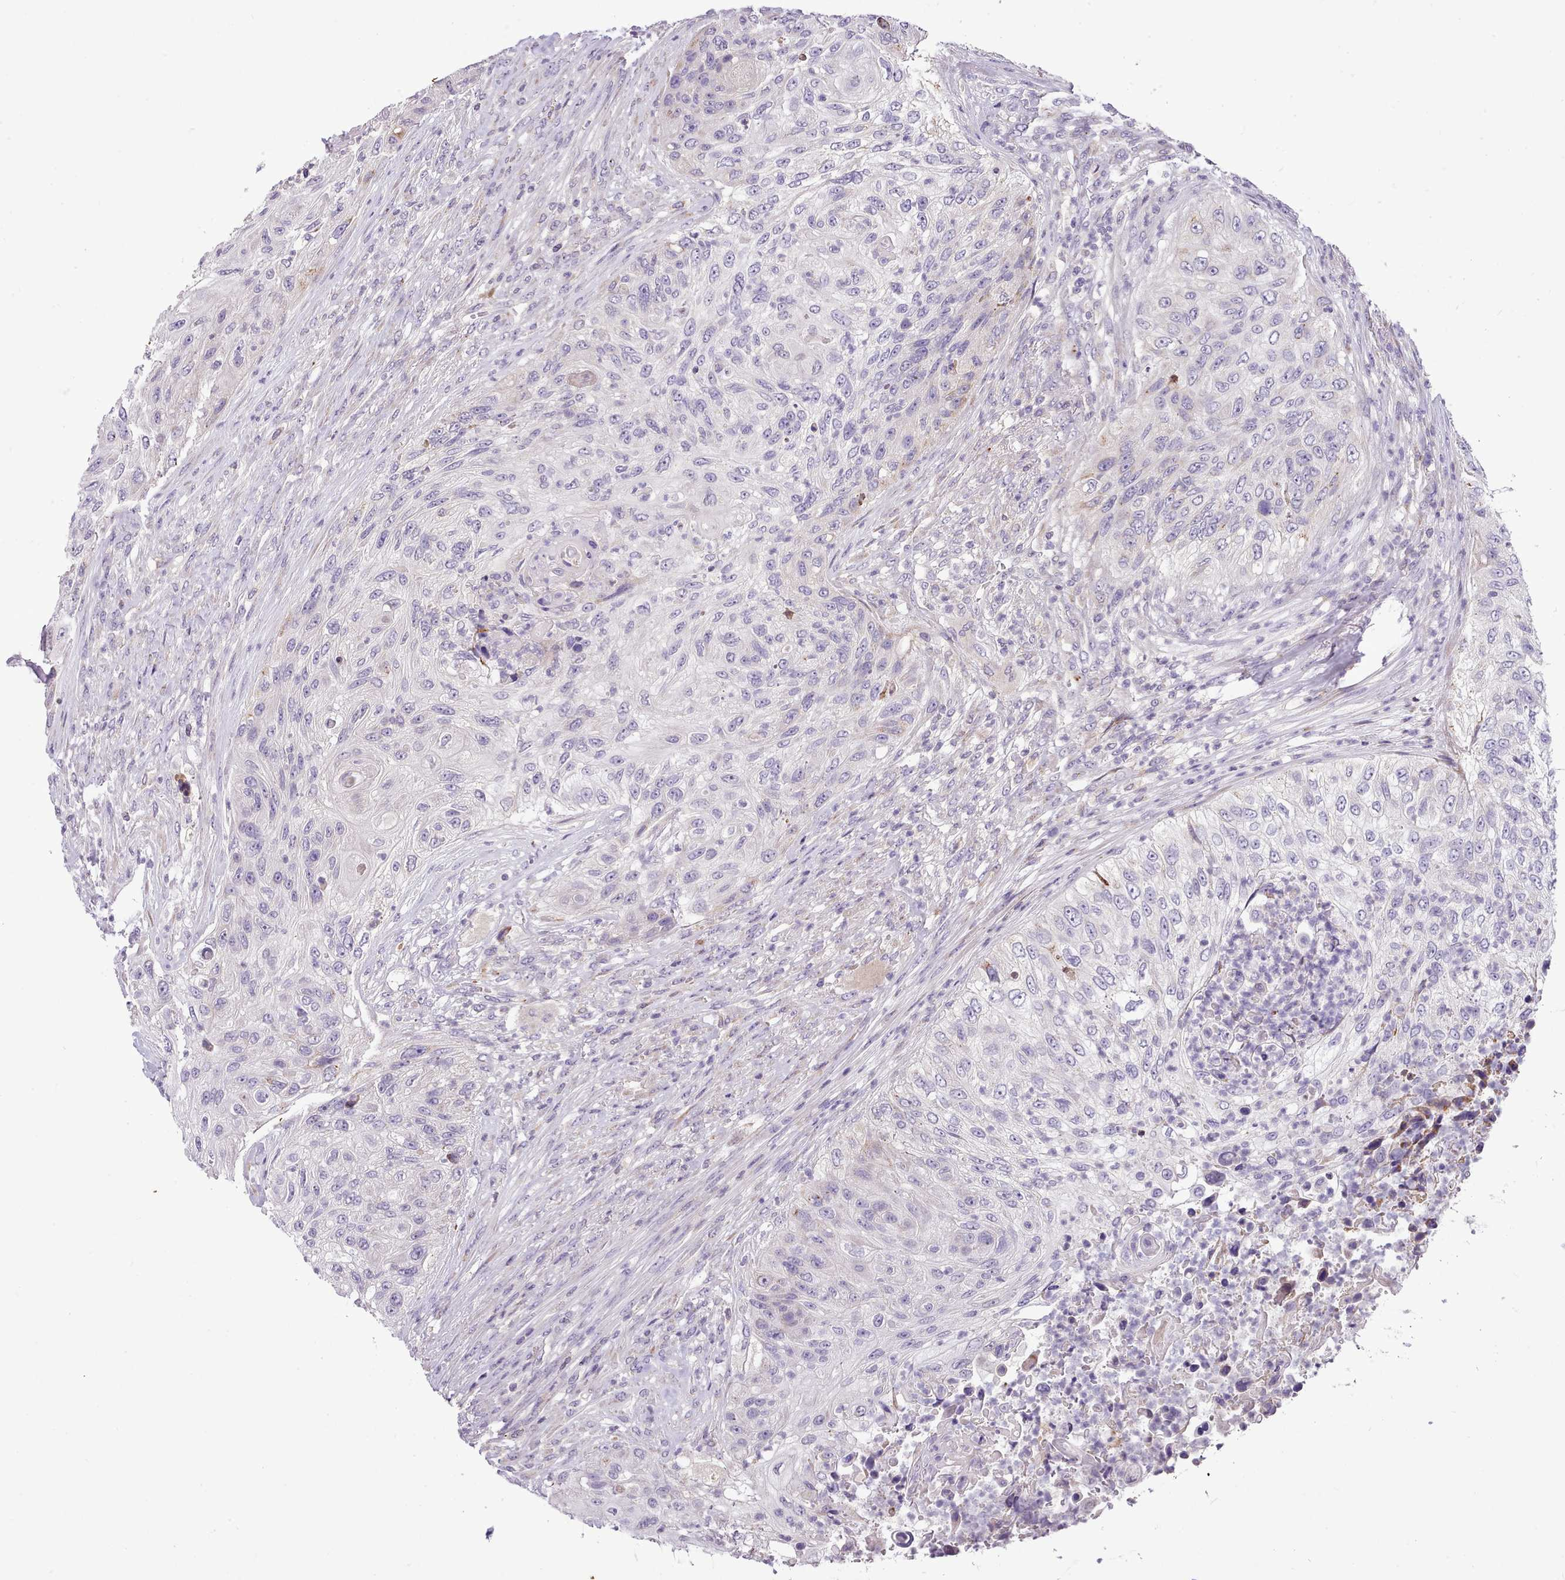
{"staining": {"intensity": "negative", "quantity": "none", "location": "none"}, "tissue": "urothelial cancer", "cell_type": "Tumor cells", "image_type": "cancer", "snomed": [{"axis": "morphology", "description": "Urothelial carcinoma, High grade"}, {"axis": "topography", "description": "Urinary bladder"}], "caption": "Micrograph shows no protein positivity in tumor cells of urothelial carcinoma (high-grade) tissue. (DAB immunohistochemistry with hematoxylin counter stain).", "gene": "FAM83E", "patient": {"sex": "female", "age": 60}}